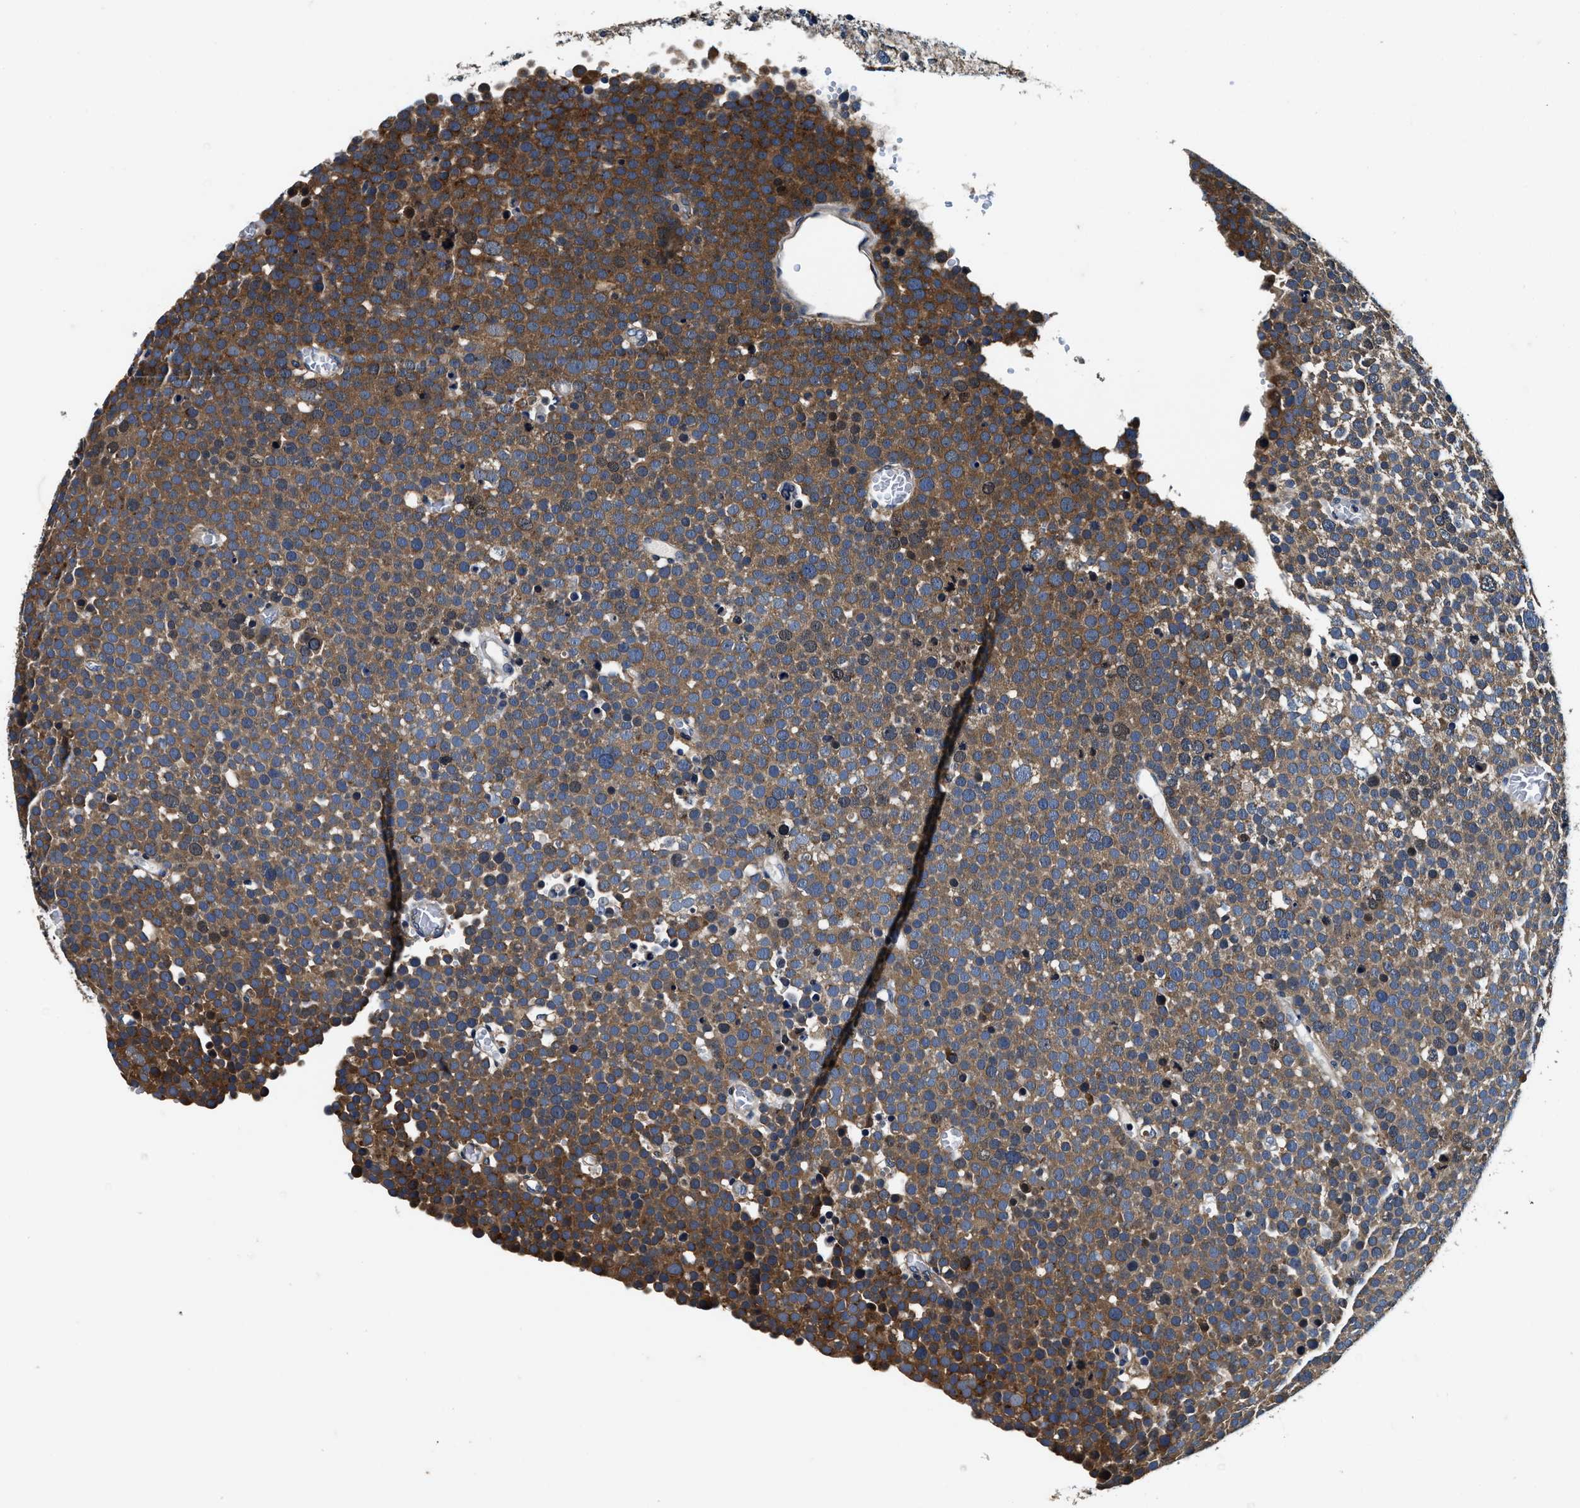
{"staining": {"intensity": "moderate", "quantity": ">75%", "location": "cytoplasmic/membranous"}, "tissue": "testis cancer", "cell_type": "Tumor cells", "image_type": "cancer", "snomed": [{"axis": "morphology", "description": "Seminoma, NOS"}, {"axis": "topography", "description": "Testis"}], "caption": "Immunohistochemistry of testis seminoma displays medium levels of moderate cytoplasmic/membranous staining in about >75% of tumor cells. Using DAB (3,3'-diaminobenzidine) (brown) and hematoxylin (blue) stains, captured at high magnification using brightfield microscopy.", "gene": "PI4KB", "patient": {"sex": "male", "age": 71}}